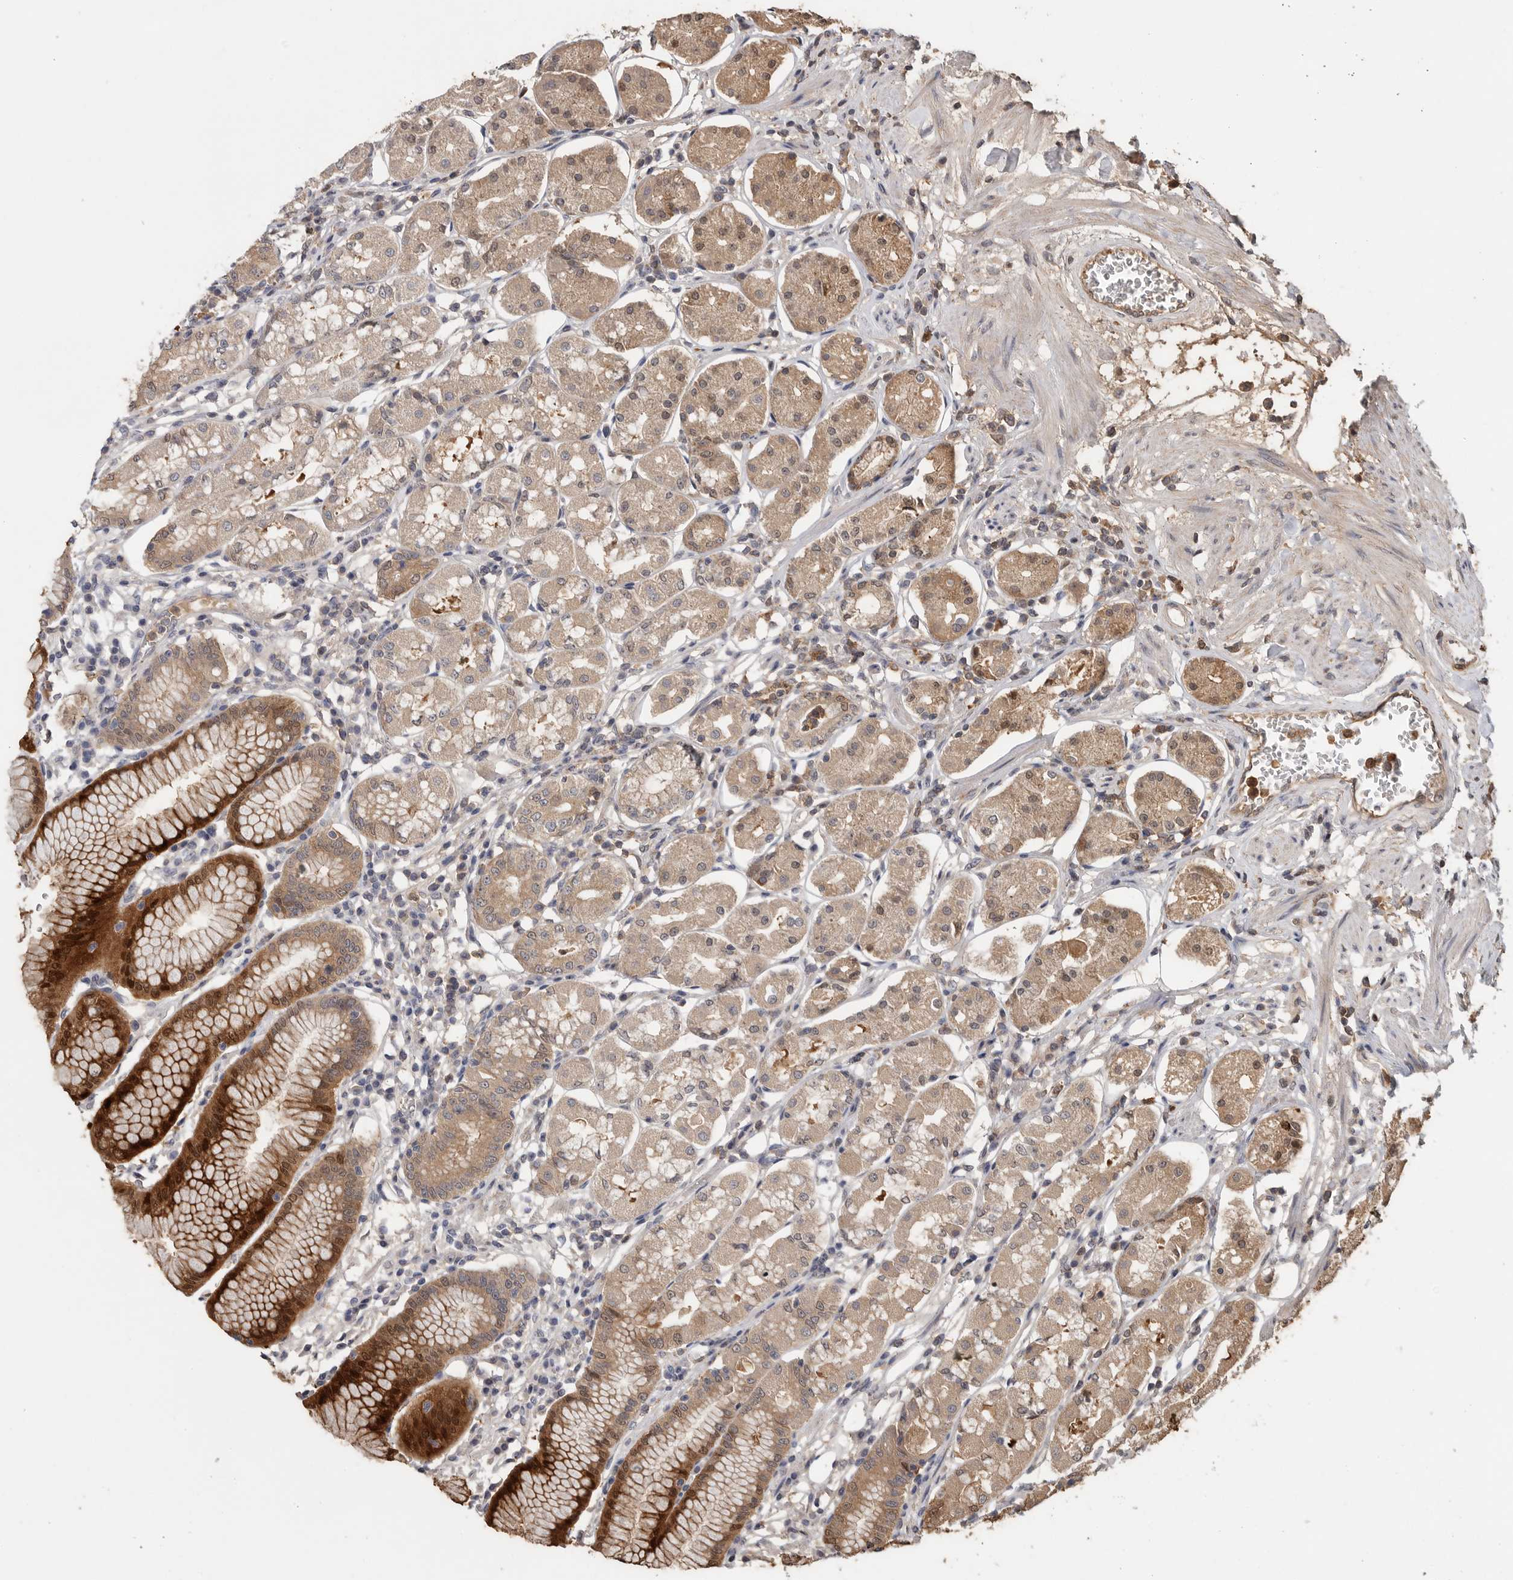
{"staining": {"intensity": "strong", "quantity": "25%-75%", "location": "cytoplasmic/membranous,nuclear"}, "tissue": "stomach", "cell_type": "Glandular cells", "image_type": "normal", "snomed": [{"axis": "morphology", "description": "Normal tissue, NOS"}, {"axis": "topography", "description": "Stomach"}, {"axis": "topography", "description": "Stomach, lower"}], "caption": "DAB (3,3'-diaminobenzidine) immunohistochemical staining of unremarkable stomach demonstrates strong cytoplasmic/membranous,nuclear protein expression in approximately 25%-75% of glandular cells. Nuclei are stained in blue.", "gene": "VN1R4", "patient": {"sex": "female", "age": 56}}